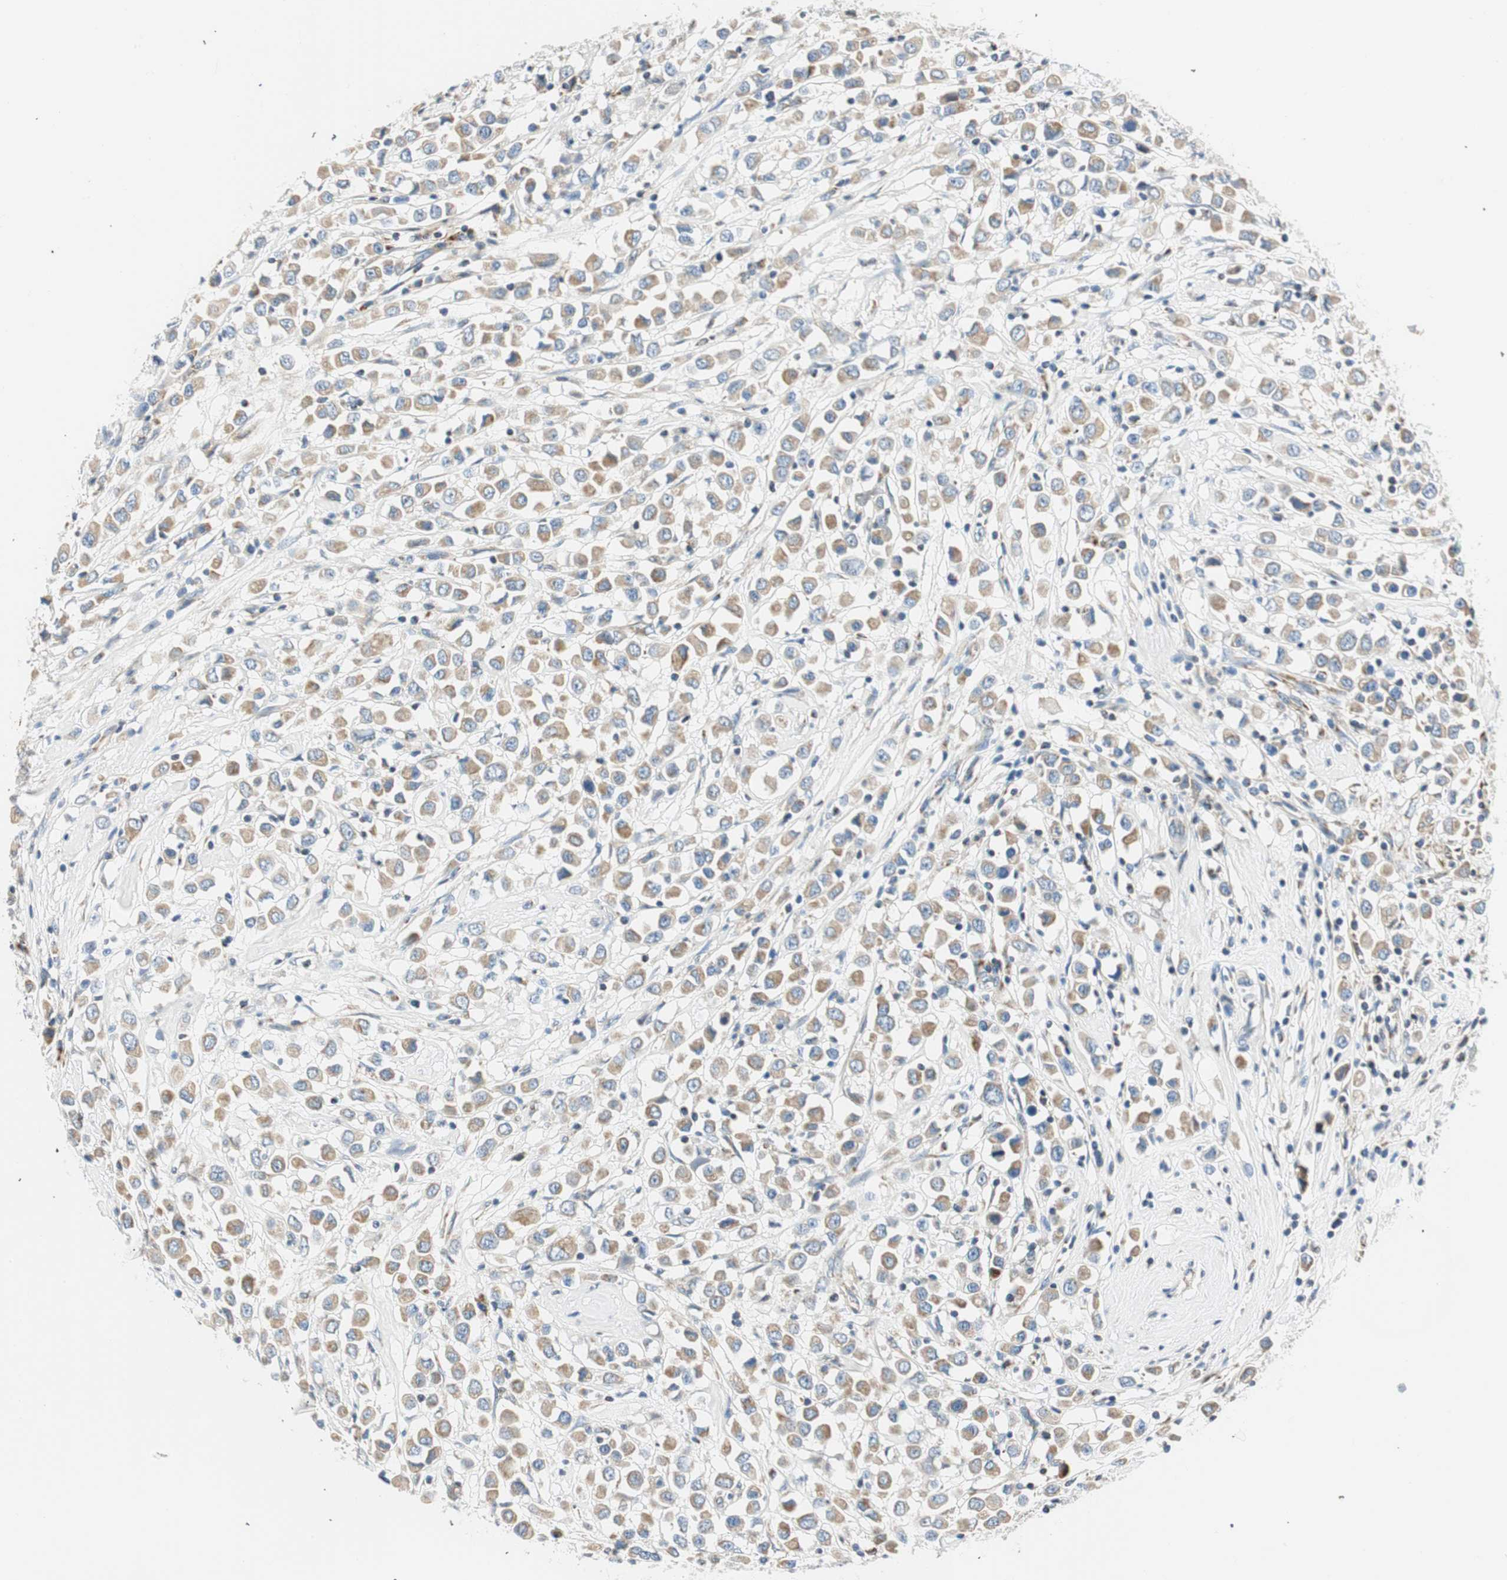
{"staining": {"intensity": "moderate", "quantity": ">75%", "location": "cytoplasmic/membranous"}, "tissue": "breast cancer", "cell_type": "Tumor cells", "image_type": "cancer", "snomed": [{"axis": "morphology", "description": "Duct carcinoma"}, {"axis": "topography", "description": "Breast"}], "caption": "Breast invasive ductal carcinoma stained for a protein (brown) displays moderate cytoplasmic/membranous positive positivity in approximately >75% of tumor cells.", "gene": "RORB", "patient": {"sex": "female", "age": 61}}